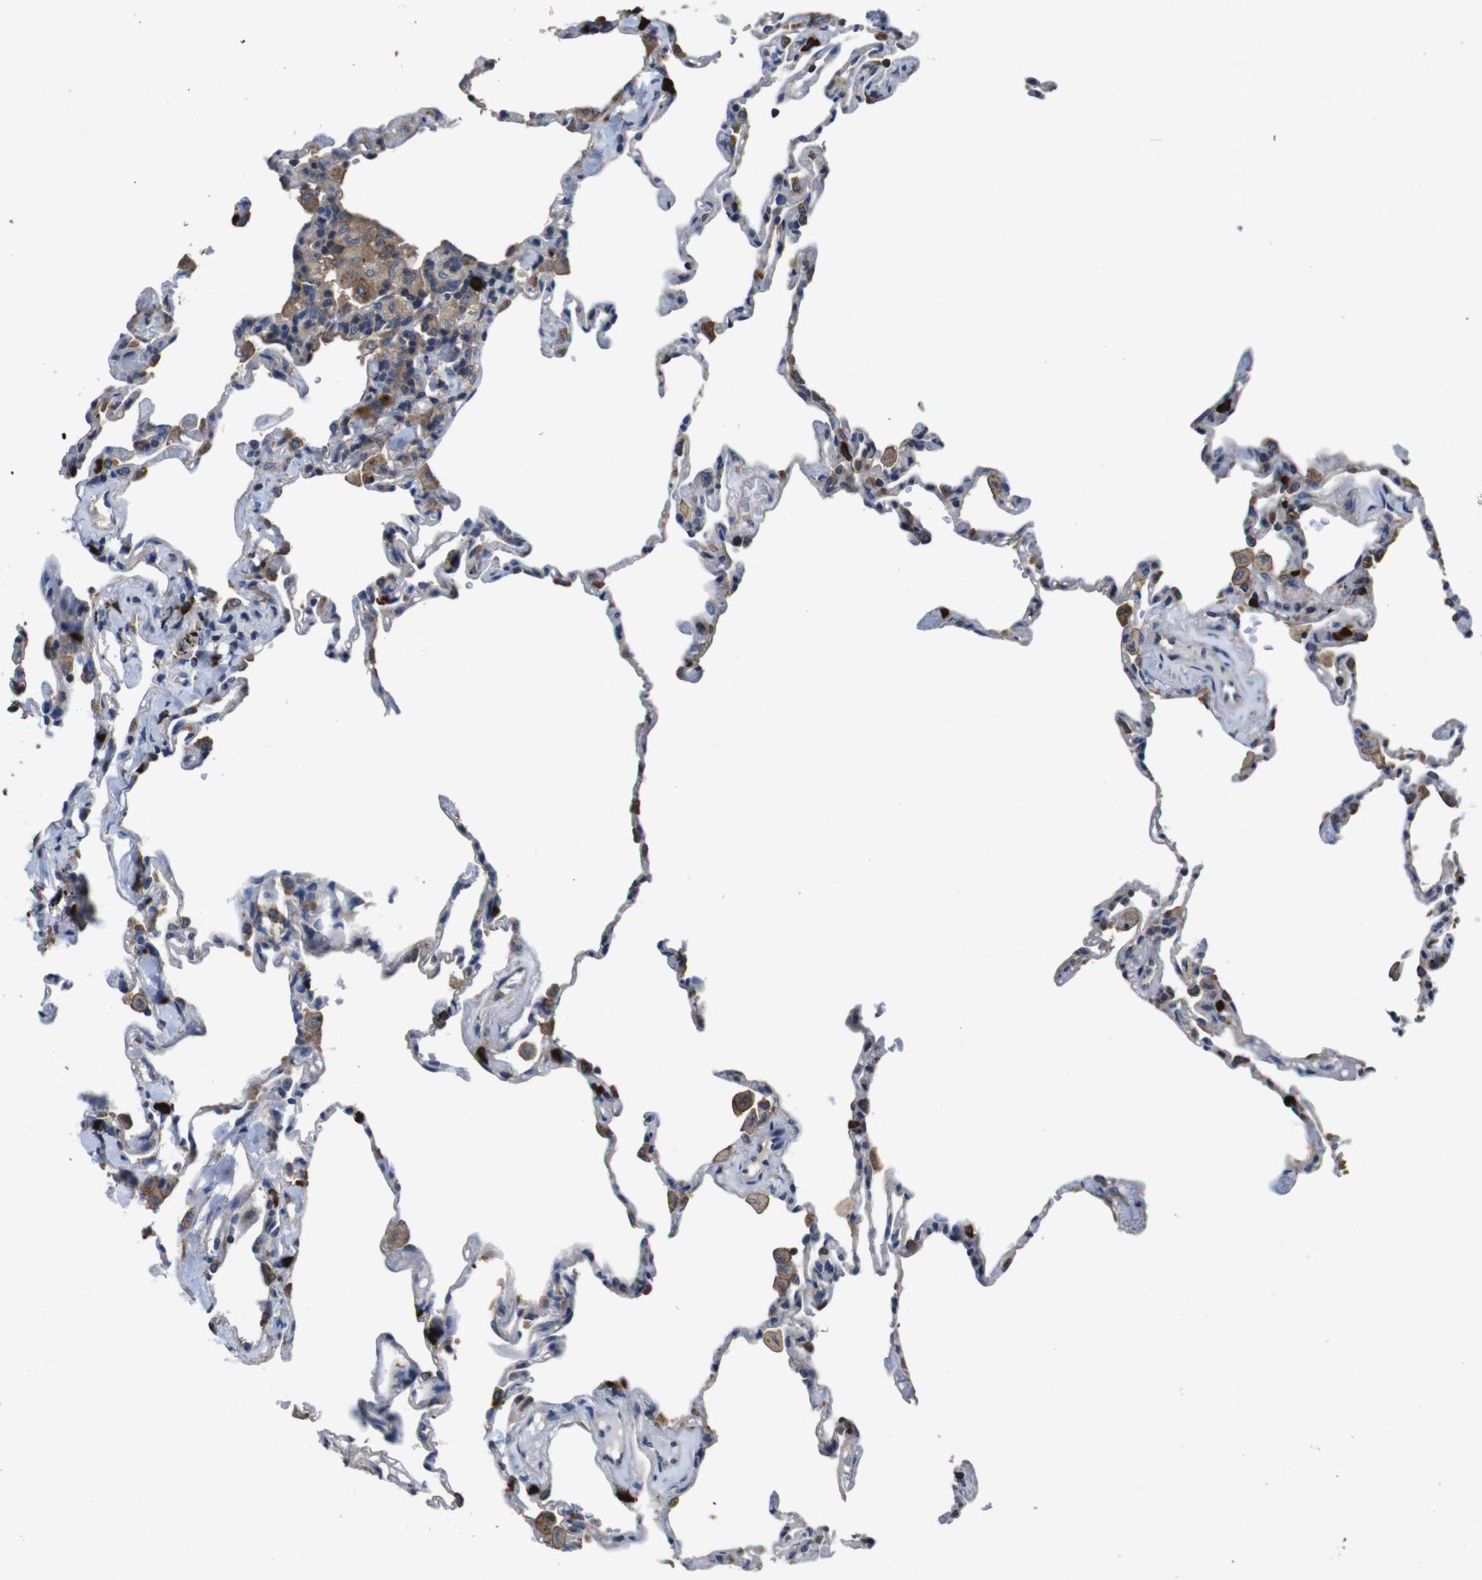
{"staining": {"intensity": "weak", "quantity": "25%-75%", "location": "cytoplasmic/membranous"}, "tissue": "lung", "cell_type": "Alveolar cells", "image_type": "normal", "snomed": [{"axis": "morphology", "description": "Normal tissue, NOS"}, {"axis": "topography", "description": "Lung"}], "caption": "Immunohistochemical staining of benign lung shows low levels of weak cytoplasmic/membranous staining in approximately 25%-75% of alveolar cells.", "gene": "GLIPR1", "patient": {"sex": "male", "age": 59}}